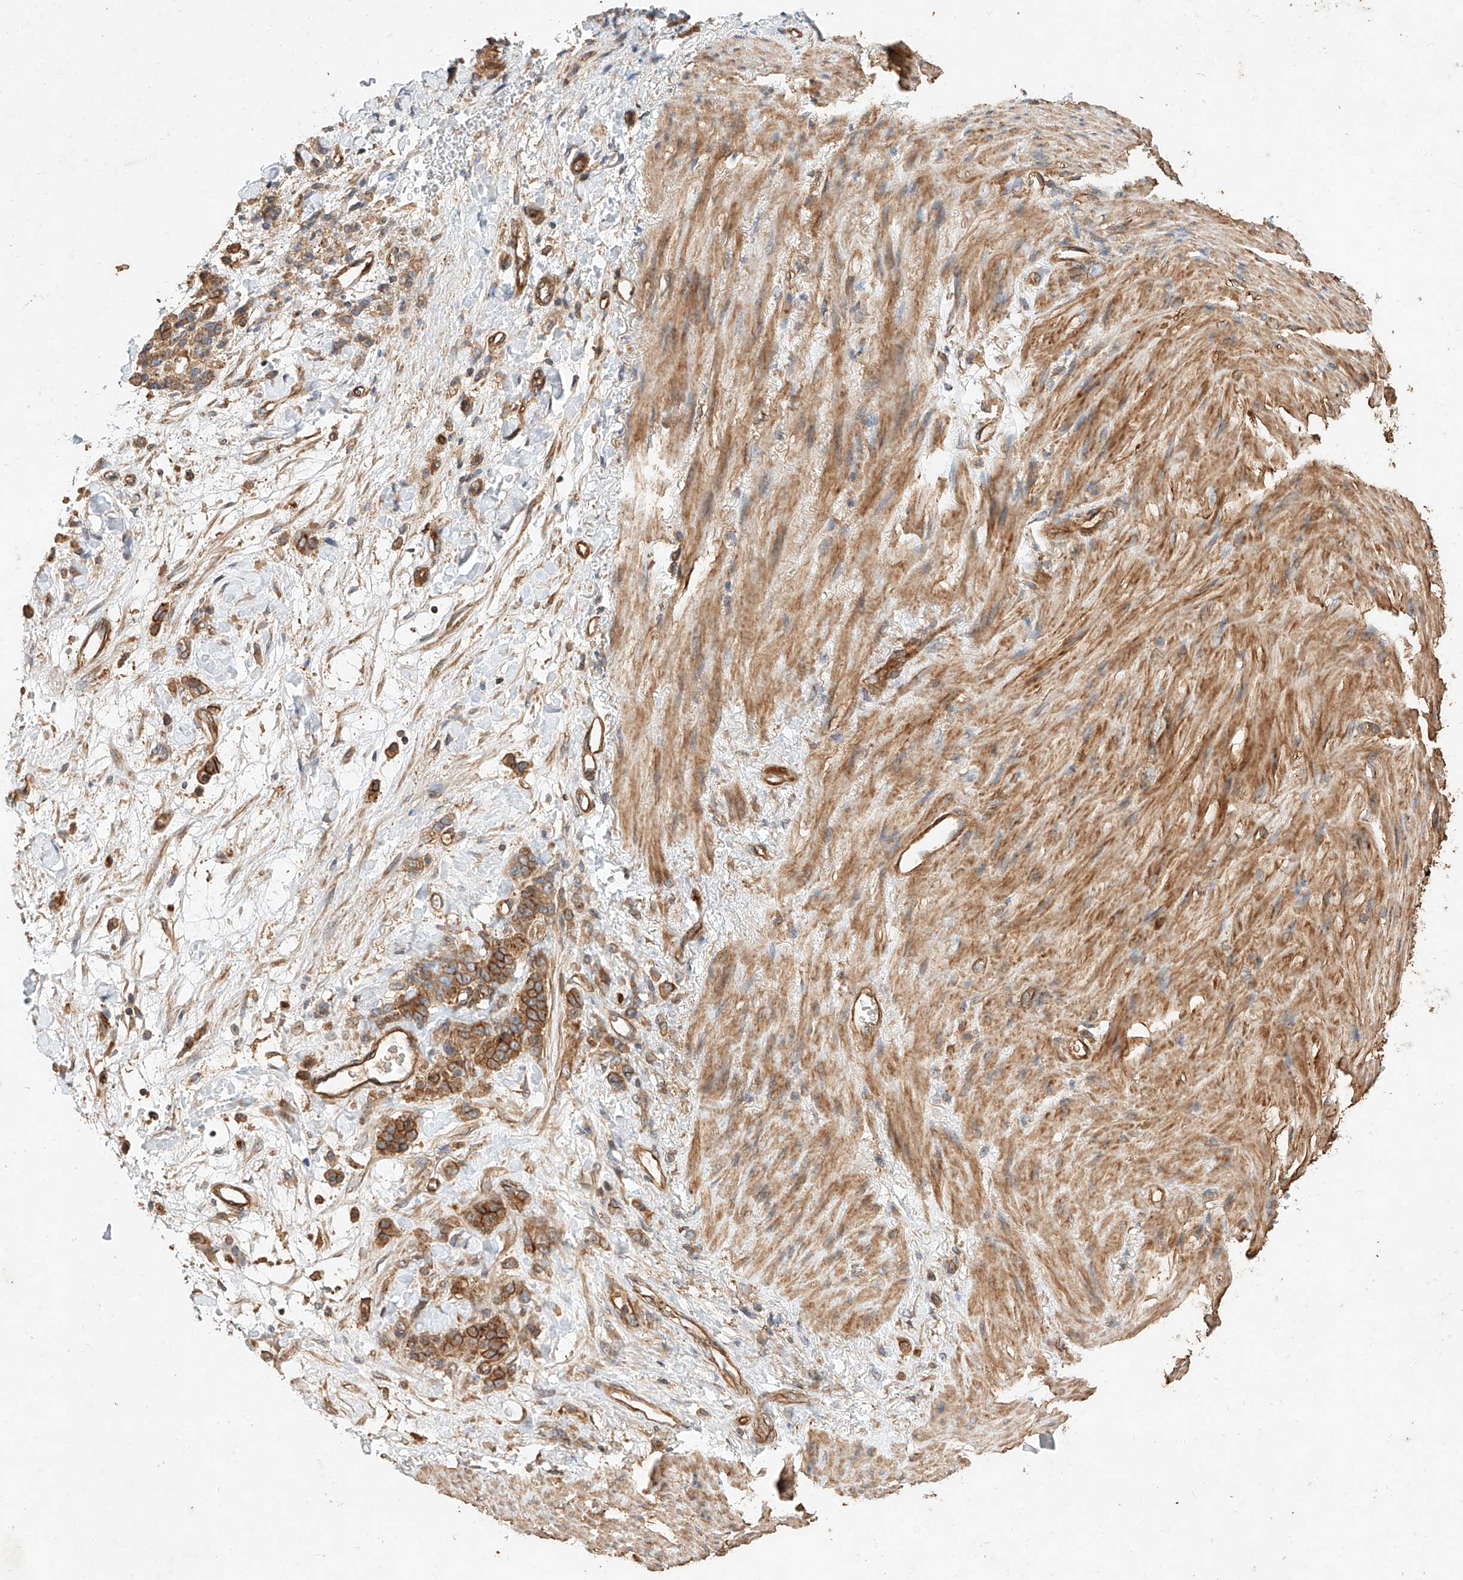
{"staining": {"intensity": "moderate", "quantity": ">75%", "location": "cytoplasmic/membranous"}, "tissue": "stomach cancer", "cell_type": "Tumor cells", "image_type": "cancer", "snomed": [{"axis": "morphology", "description": "Normal tissue, NOS"}, {"axis": "morphology", "description": "Adenocarcinoma, NOS"}, {"axis": "topography", "description": "Stomach"}], "caption": "Immunohistochemical staining of human stomach cancer reveals medium levels of moderate cytoplasmic/membranous protein staining in about >75% of tumor cells.", "gene": "GHDC", "patient": {"sex": "male", "age": 82}}